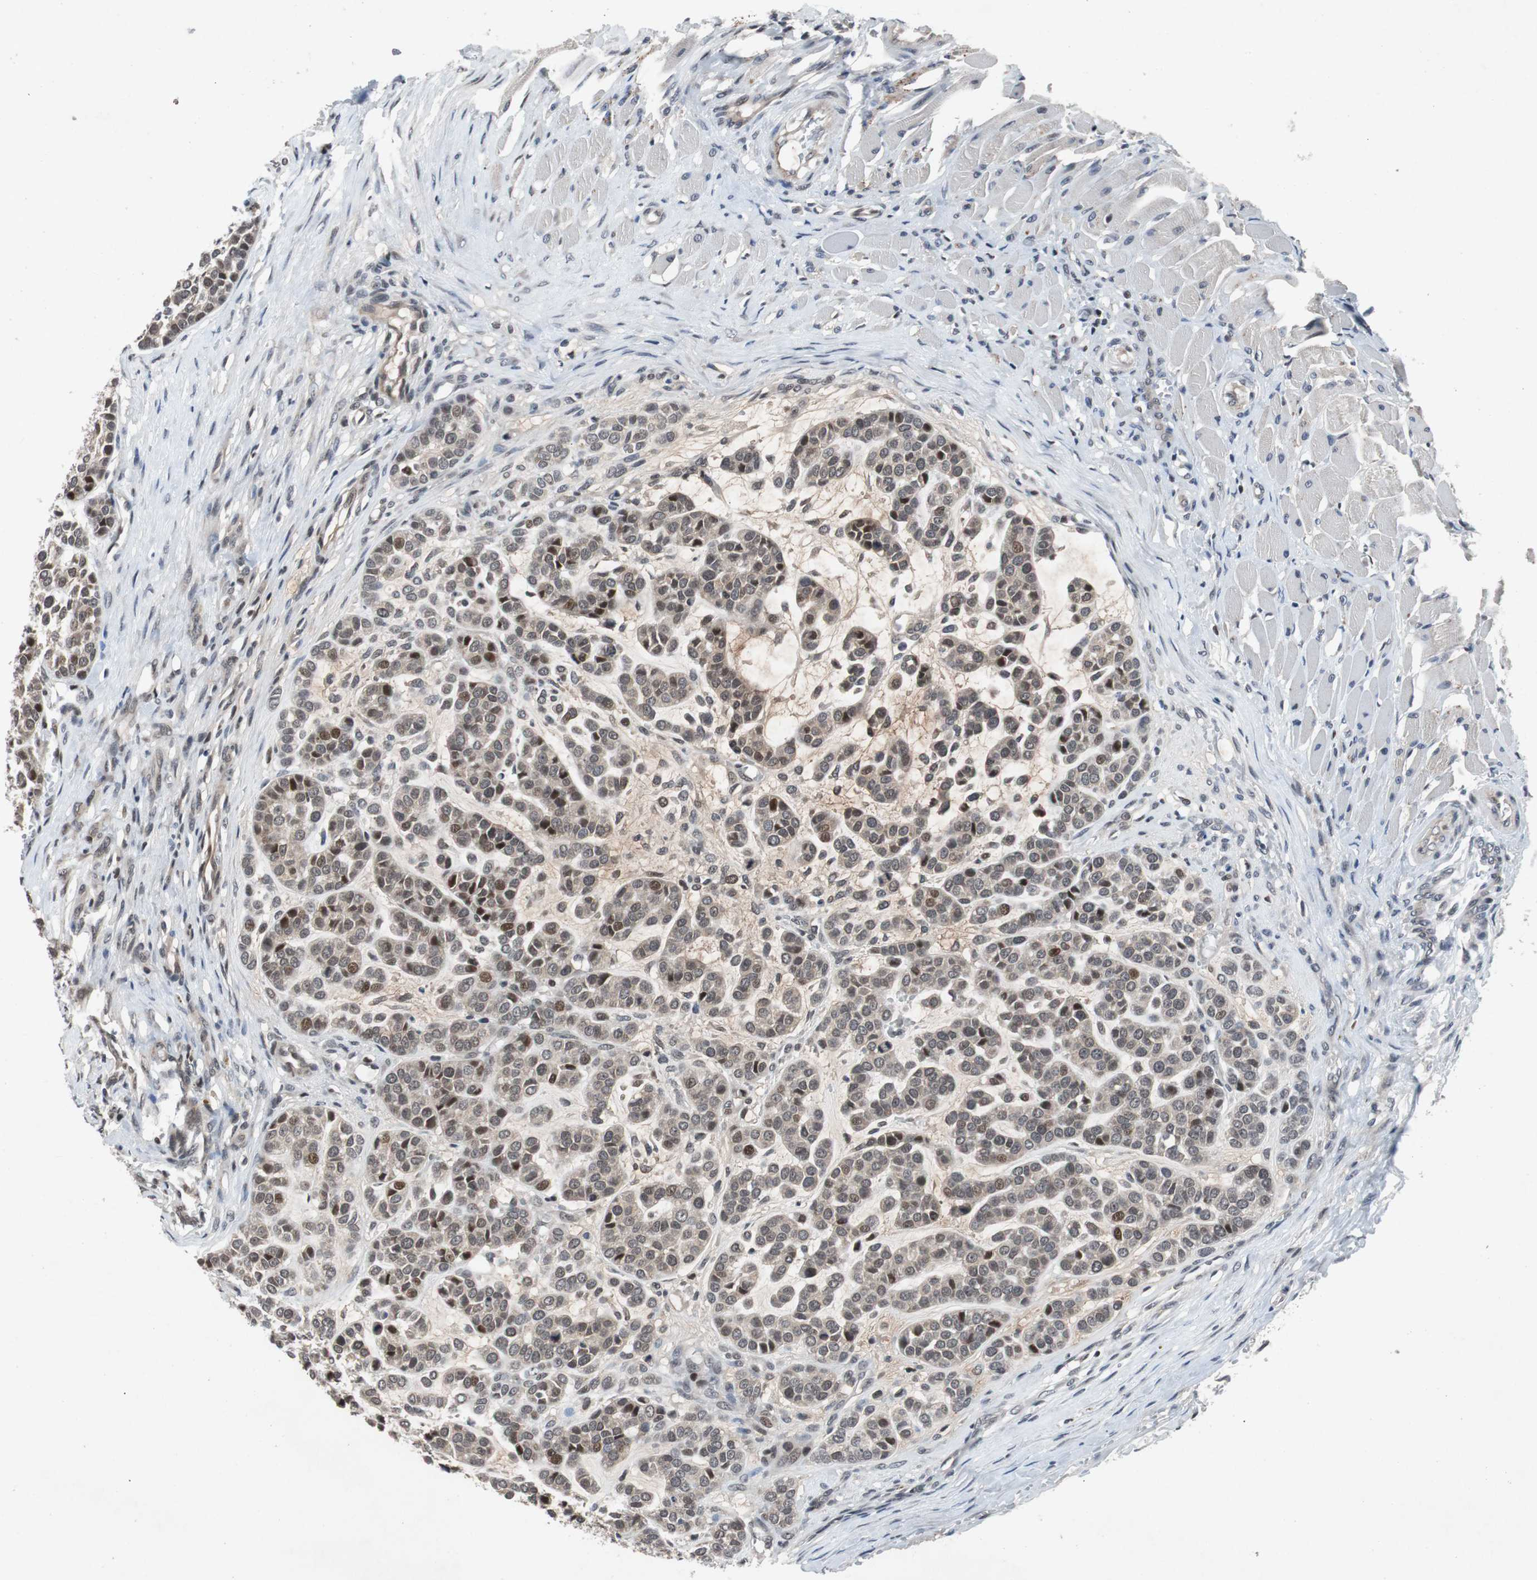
{"staining": {"intensity": "moderate", "quantity": "<25%", "location": "nuclear"}, "tissue": "head and neck cancer", "cell_type": "Tumor cells", "image_type": "cancer", "snomed": [{"axis": "morphology", "description": "Adenocarcinoma, NOS"}, {"axis": "morphology", "description": "Adenoma, NOS"}, {"axis": "topography", "description": "Head-Neck"}], "caption": "A photomicrograph of human head and neck cancer stained for a protein demonstrates moderate nuclear brown staining in tumor cells.", "gene": "TP63", "patient": {"sex": "female", "age": 55}}